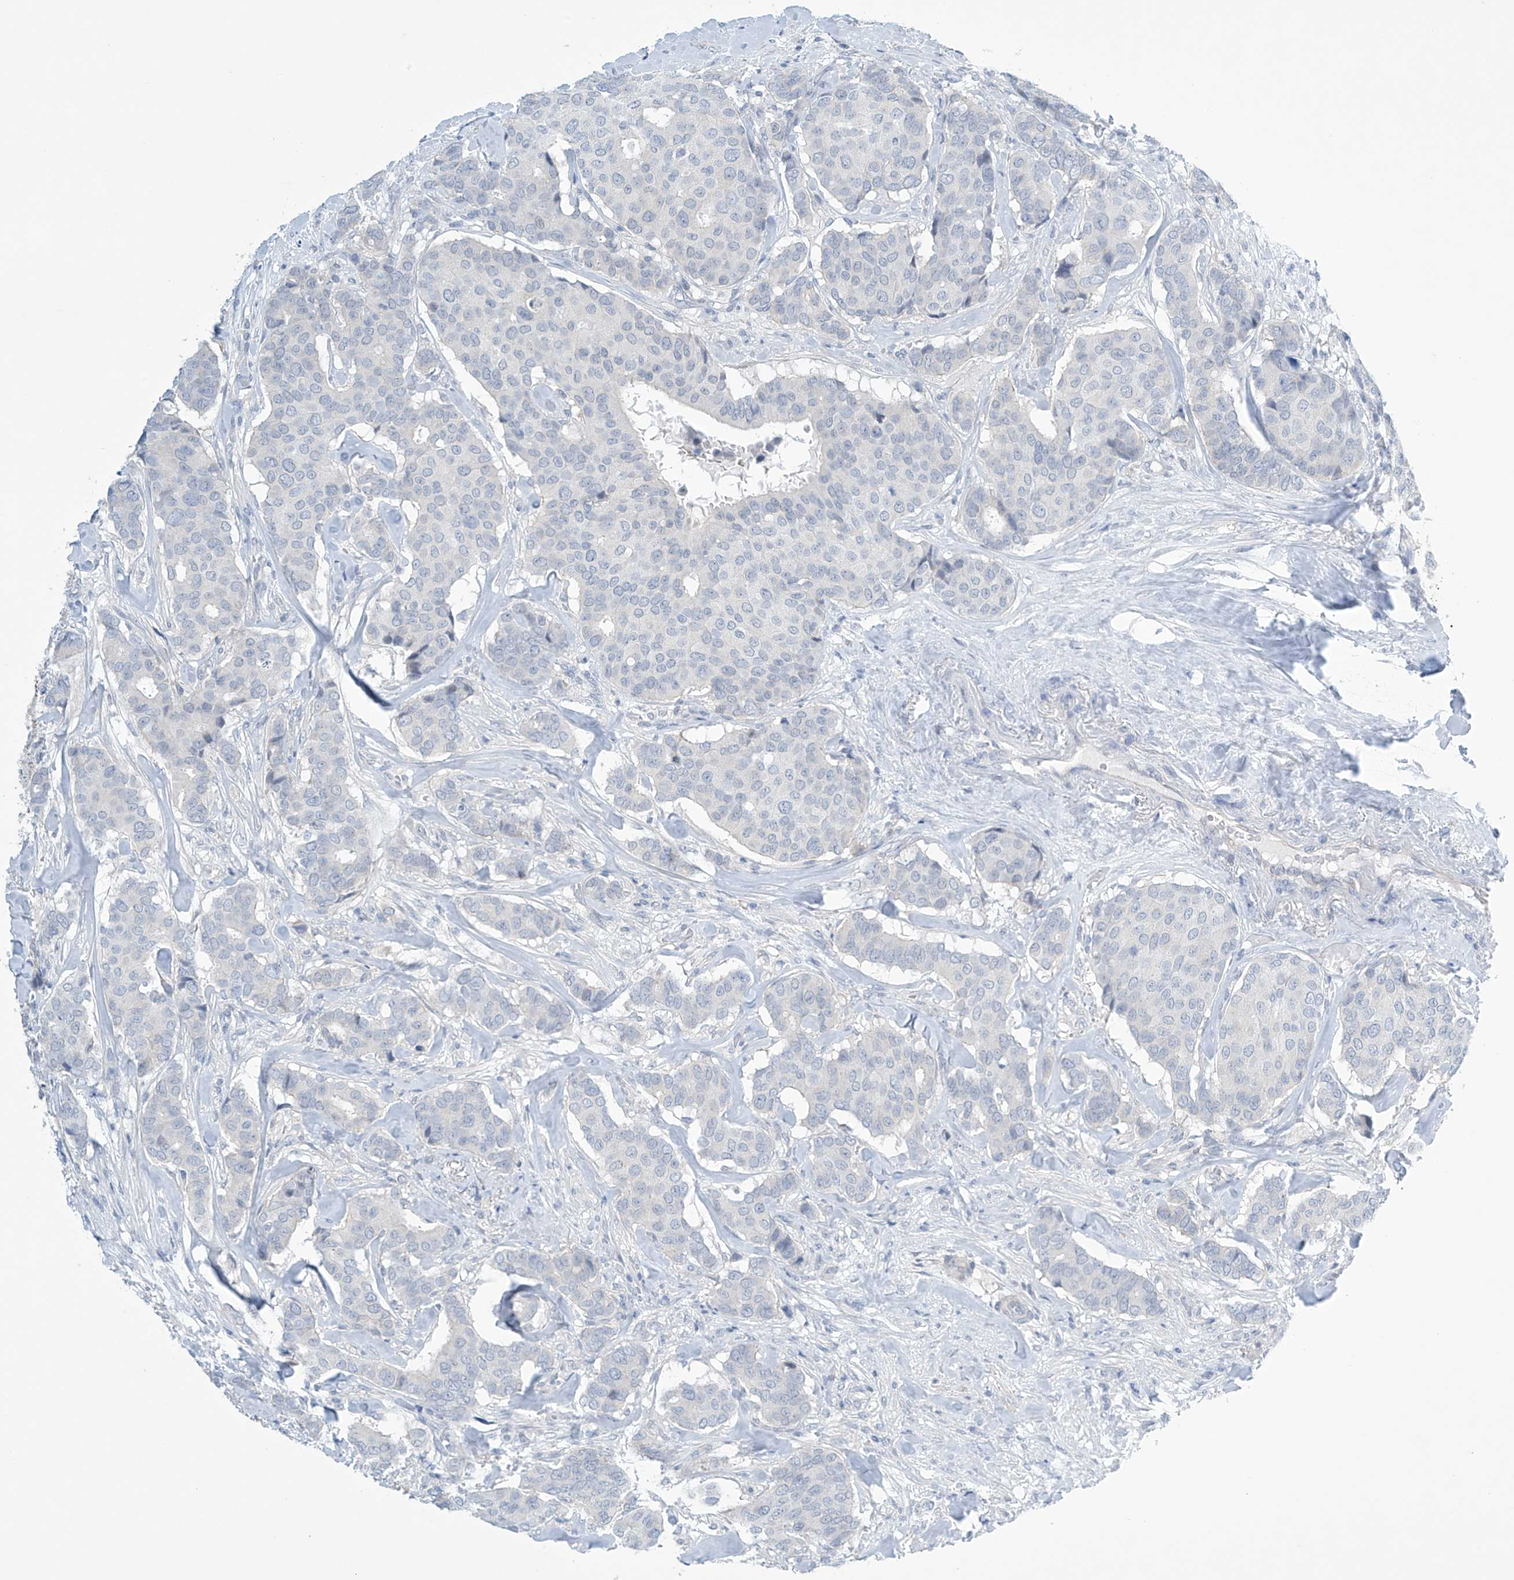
{"staining": {"intensity": "negative", "quantity": "none", "location": "none"}, "tissue": "breast cancer", "cell_type": "Tumor cells", "image_type": "cancer", "snomed": [{"axis": "morphology", "description": "Duct carcinoma"}, {"axis": "topography", "description": "Breast"}], "caption": "Immunohistochemistry (IHC) micrograph of intraductal carcinoma (breast) stained for a protein (brown), which shows no staining in tumor cells. (Brightfield microscopy of DAB (3,3'-diaminobenzidine) immunohistochemistry (IHC) at high magnification).", "gene": "SLC35A5", "patient": {"sex": "female", "age": 75}}